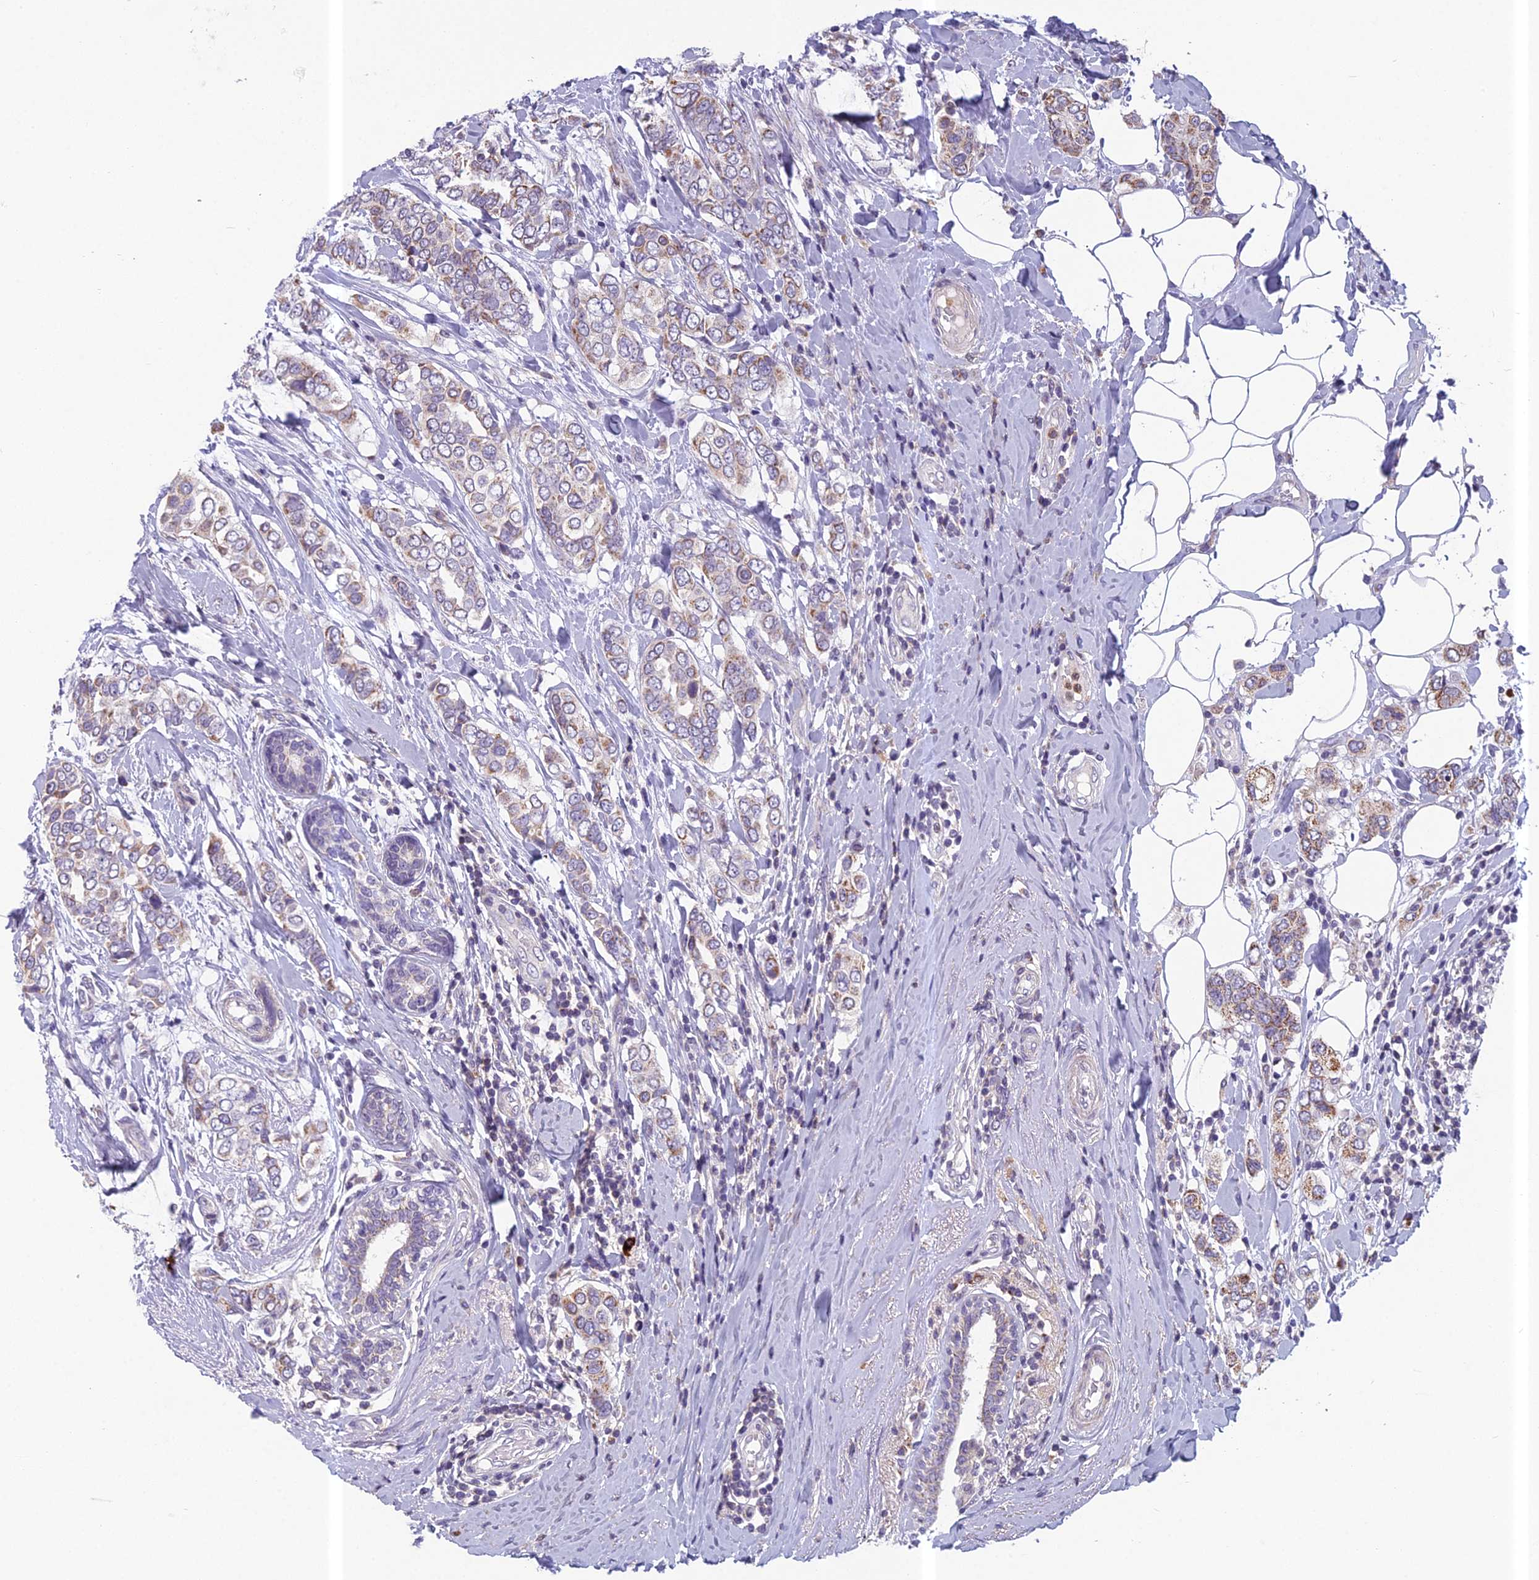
{"staining": {"intensity": "moderate", "quantity": "25%-75%", "location": "cytoplasmic/membranous"}, "tissue": "breast cancer", "cell_type": "Tumor cells", "image_type": "cancer", "snomed": [{"axis": "morphology", "description": "Lobular carcinoma"}, {"axis": "topography", "description": "Breast"}], "caption": "Immunohistochemical staining of breast cancer displays medium levels of moderate cytoplasmic/membranous staining in about 25%-75% of tumor cells. The staining was performed using DAB (3,3'-diaminobenzidine), with brown indicating positive protein expression. Nuclei are stained blue with hematoxylin.", "gene": "ENSG00000188897", "patient": {"sex": "female", "age": 51}}